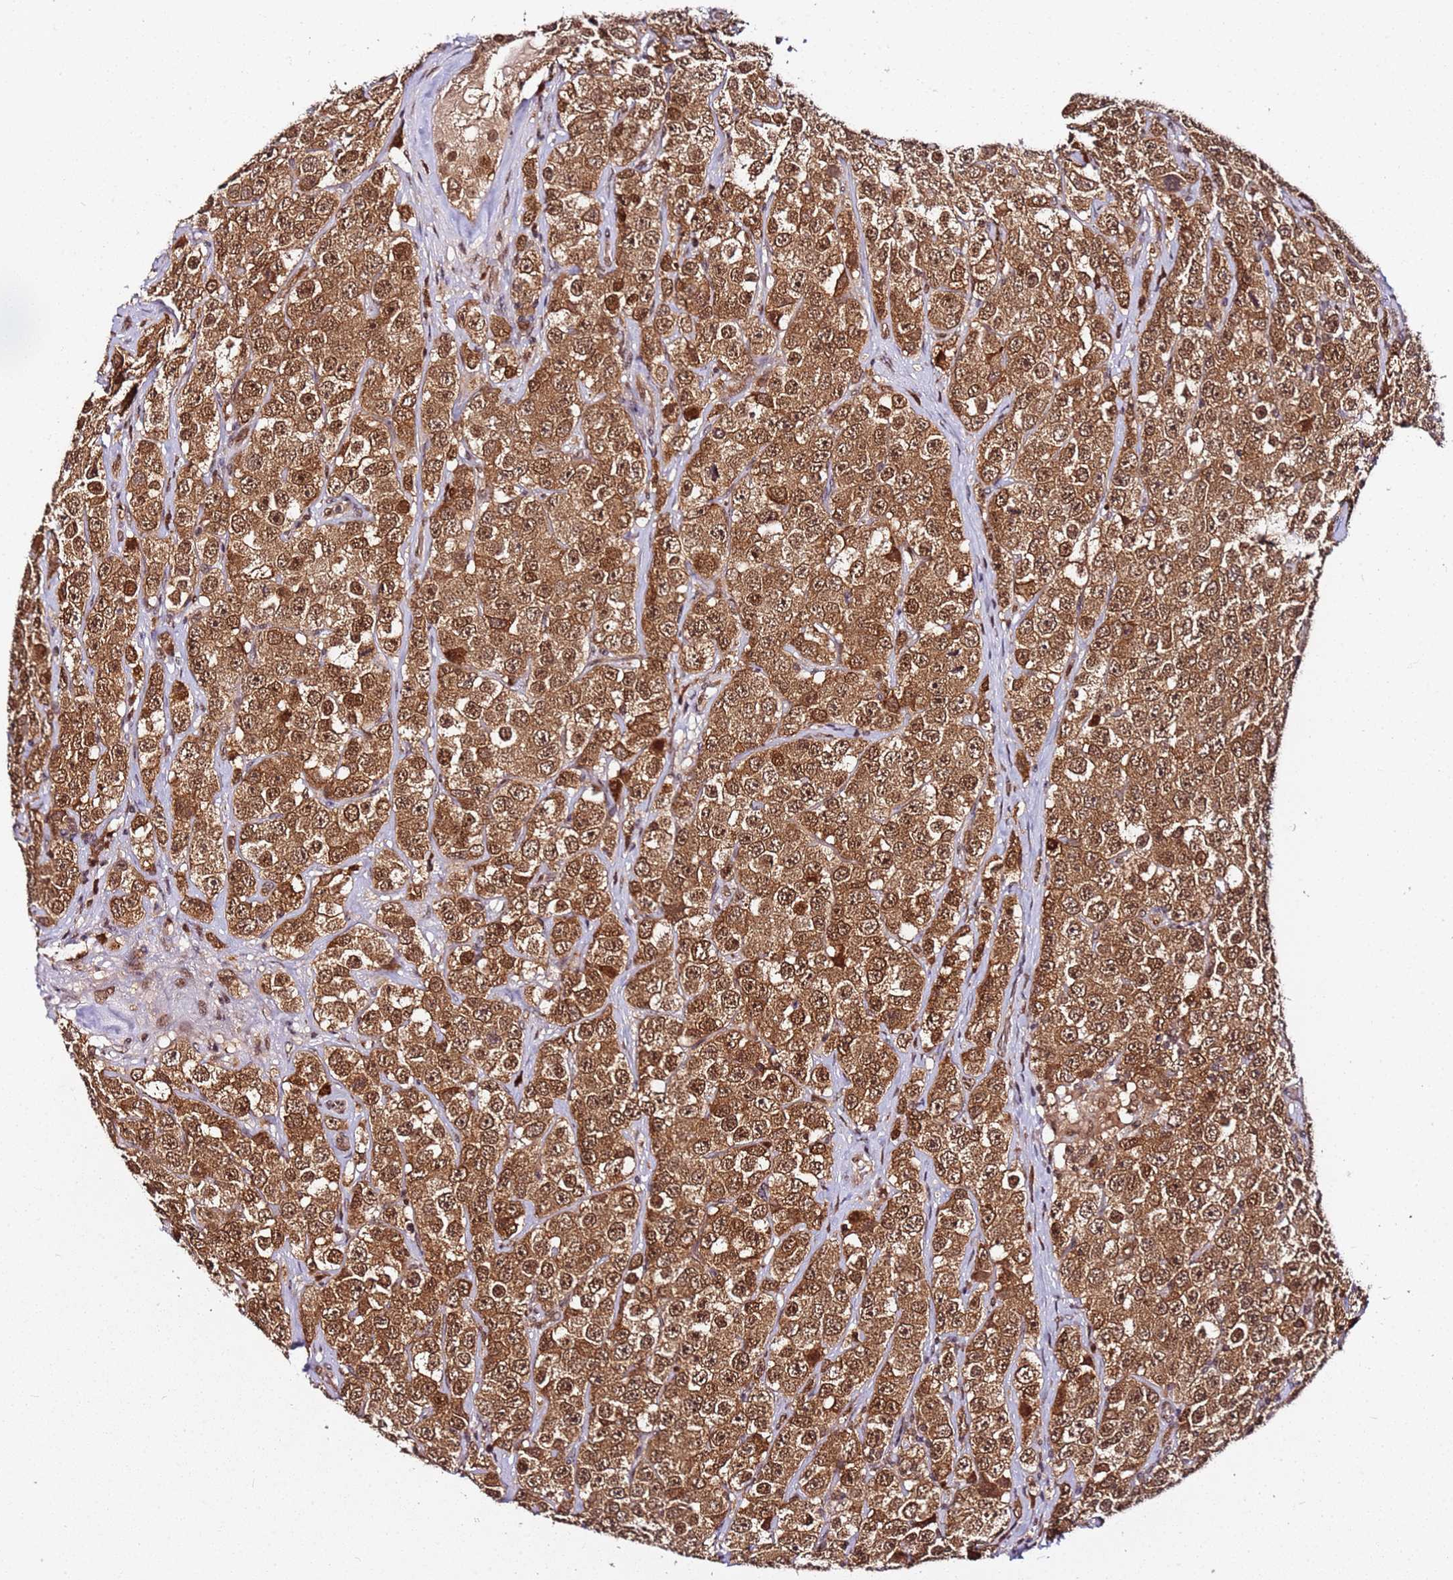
{"staining": {"intensity": "moderate", "quantity": ">75%", "location": "cytoplasmic/membranous,nuclear"}, "tissue": "testis cancer", "cell_type": "Tumor cells", "image_type": "cancer", "snomed": [{"axis": "morphology", "description": "Seminoma, NOS"}, {"axis": "topography", "description": "Testis"}], "caption": "Immunohistochemistry image of neoplastic tissue: seminoma (testis) stained using IHC reveals medium levels of moderate protein expression localized specifically in the cytoplasmic/membranous and nuclear of tumor cells, appearing as a cytoplasmic/membranous and nuclear brown color.", "gene": "RGS18", "patient": {"sex": "male", "age": 28}}